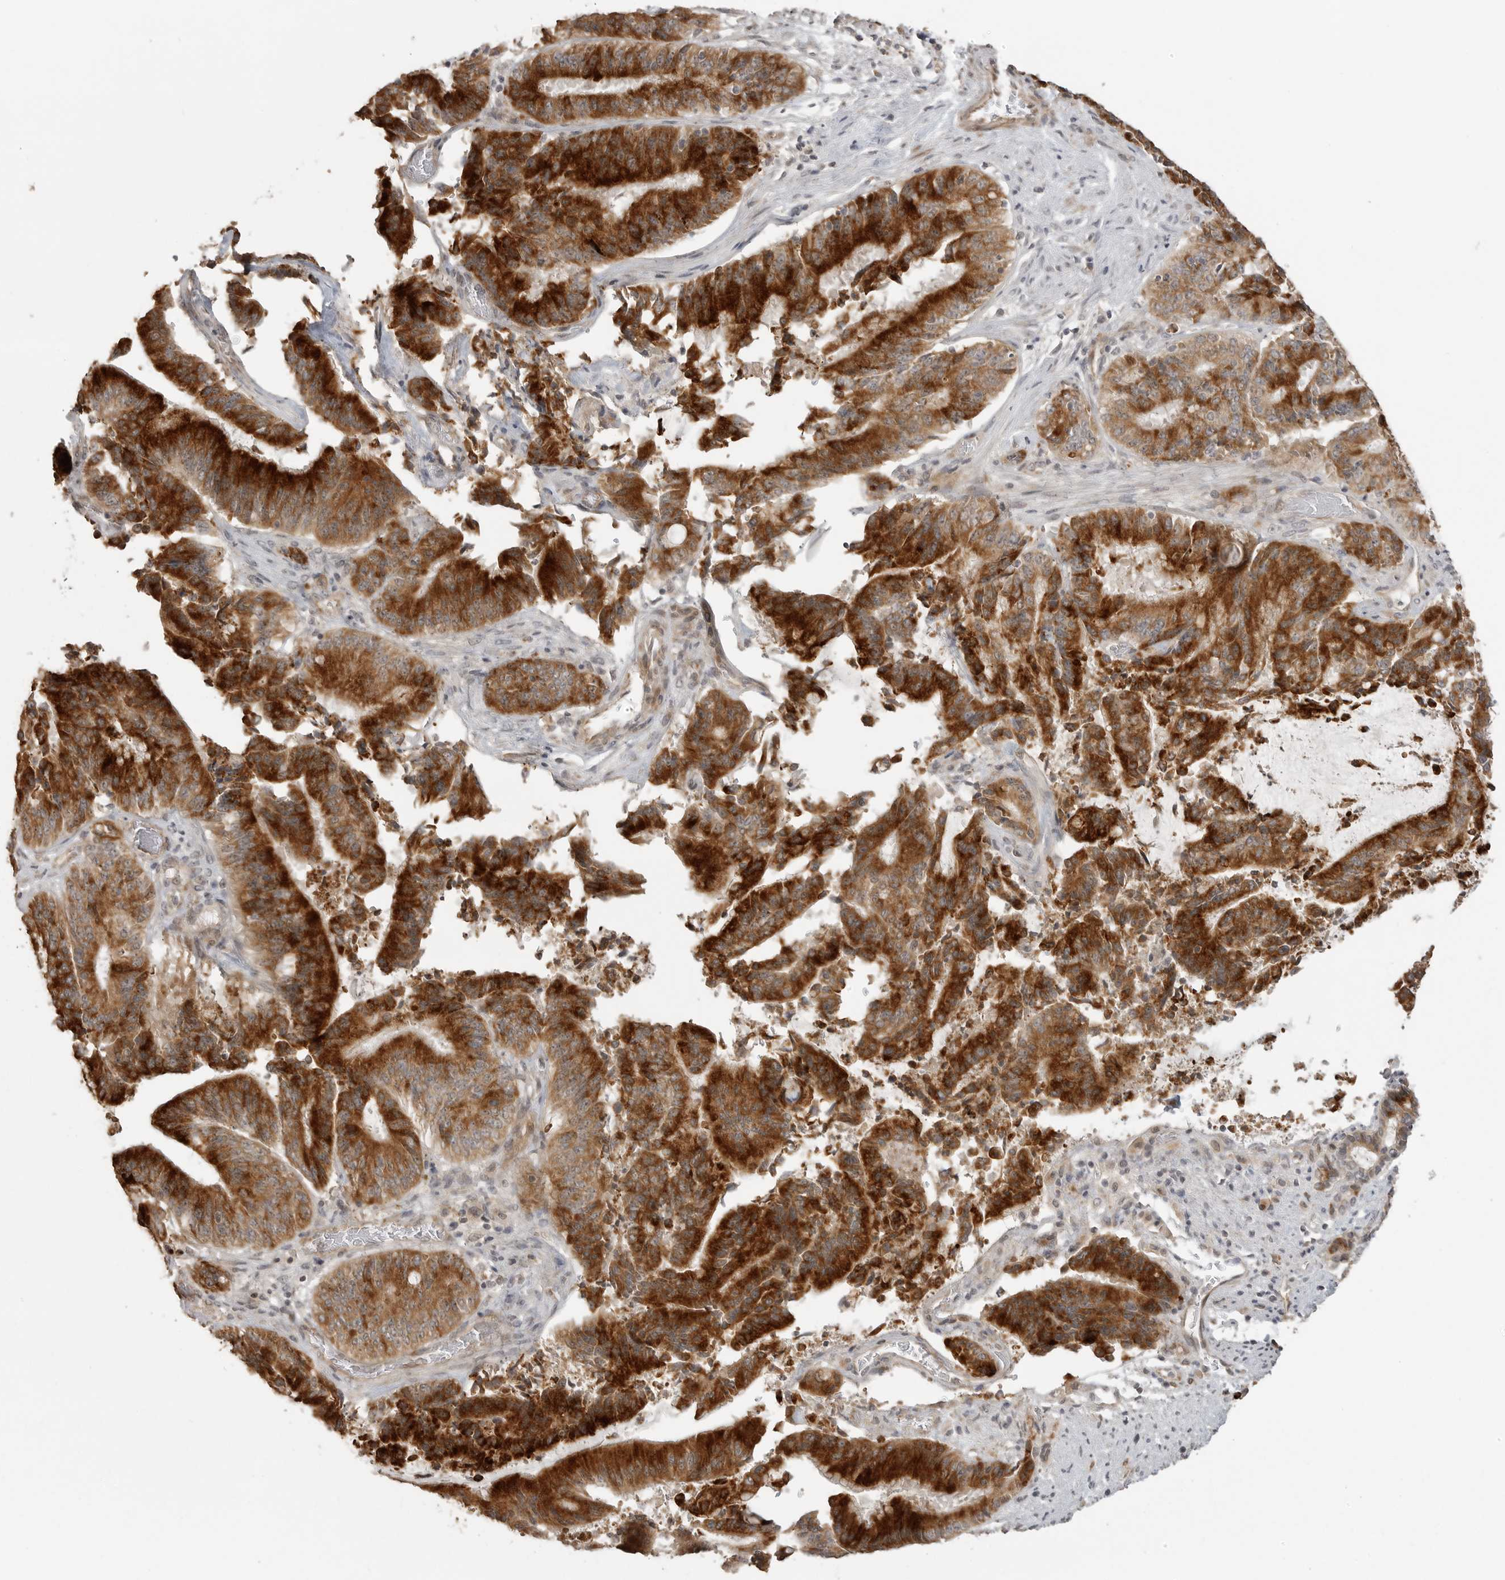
{"staining": {"intensity": "strong", "quantity": ">75%", "location": "cytoplasmic/membranous"}, "tissue": "liver cancer", "cell_type": "Tumor cells", "image_type": "cancer", "snomed": [{"axis": "morphology", "description": "Normal tissue, NOS"}, {"axis": "morphology", "description": "Cholangiocarcinoma"}, {"axis": "topography", "description": "Liver"}, {"axis": "topography", "description": "Peripheral nerve tissue"}], "caption": "High-power microscopy captured an immunohistochemistry (IHC) histopathology image of liver cancer, revealing strong cytoplasmic/membranous expression in approximately >75% of tumor cells. (Brightfield microscopy of DAB IHC at high magnification).", "gene": "SMG8", "patient": {"sex": "female", "age": 73}}